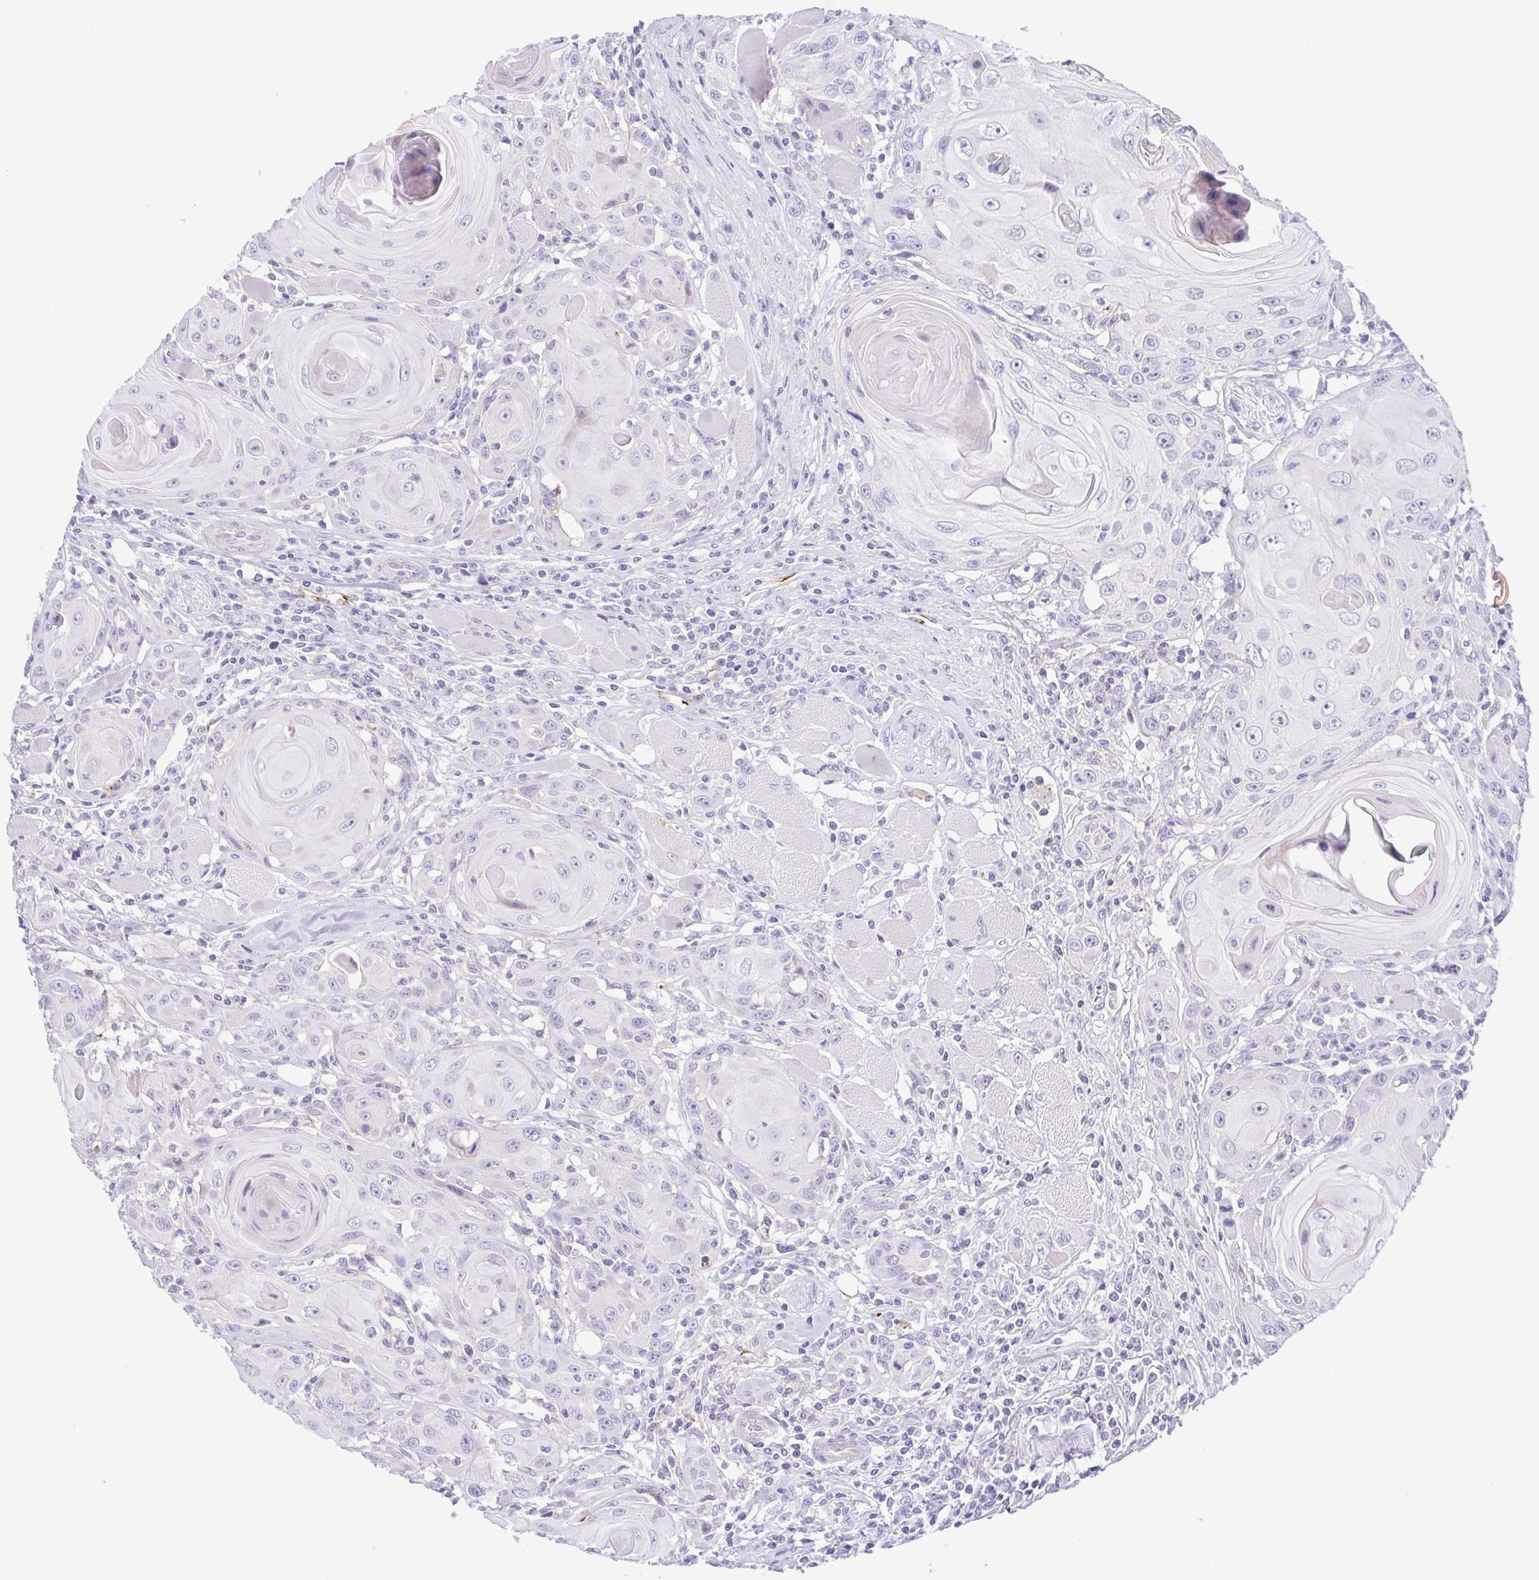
{"staining": {"intensity": "negative", "quantity": "none", "location": "none"}, "tissue": "head and neck cancer", "cell_type": "Tumor cells", "image_type": "cancer", "snomed": [{"axis": "morphology", "description": "Squamous cell carcinoma, NOS"}, {"axis": "topography", "description": "Head-Neck"}], "caption": "Immunohistochemistry (IHC) histopathology image of neoplastic tissue: human head and neck cancer (squamous cell carcinoma) stained with DAB demonstrates no significant protein expression in tumor cells.", "gene": "GPR182", "patient": {"sex": "female", "age": 80}}